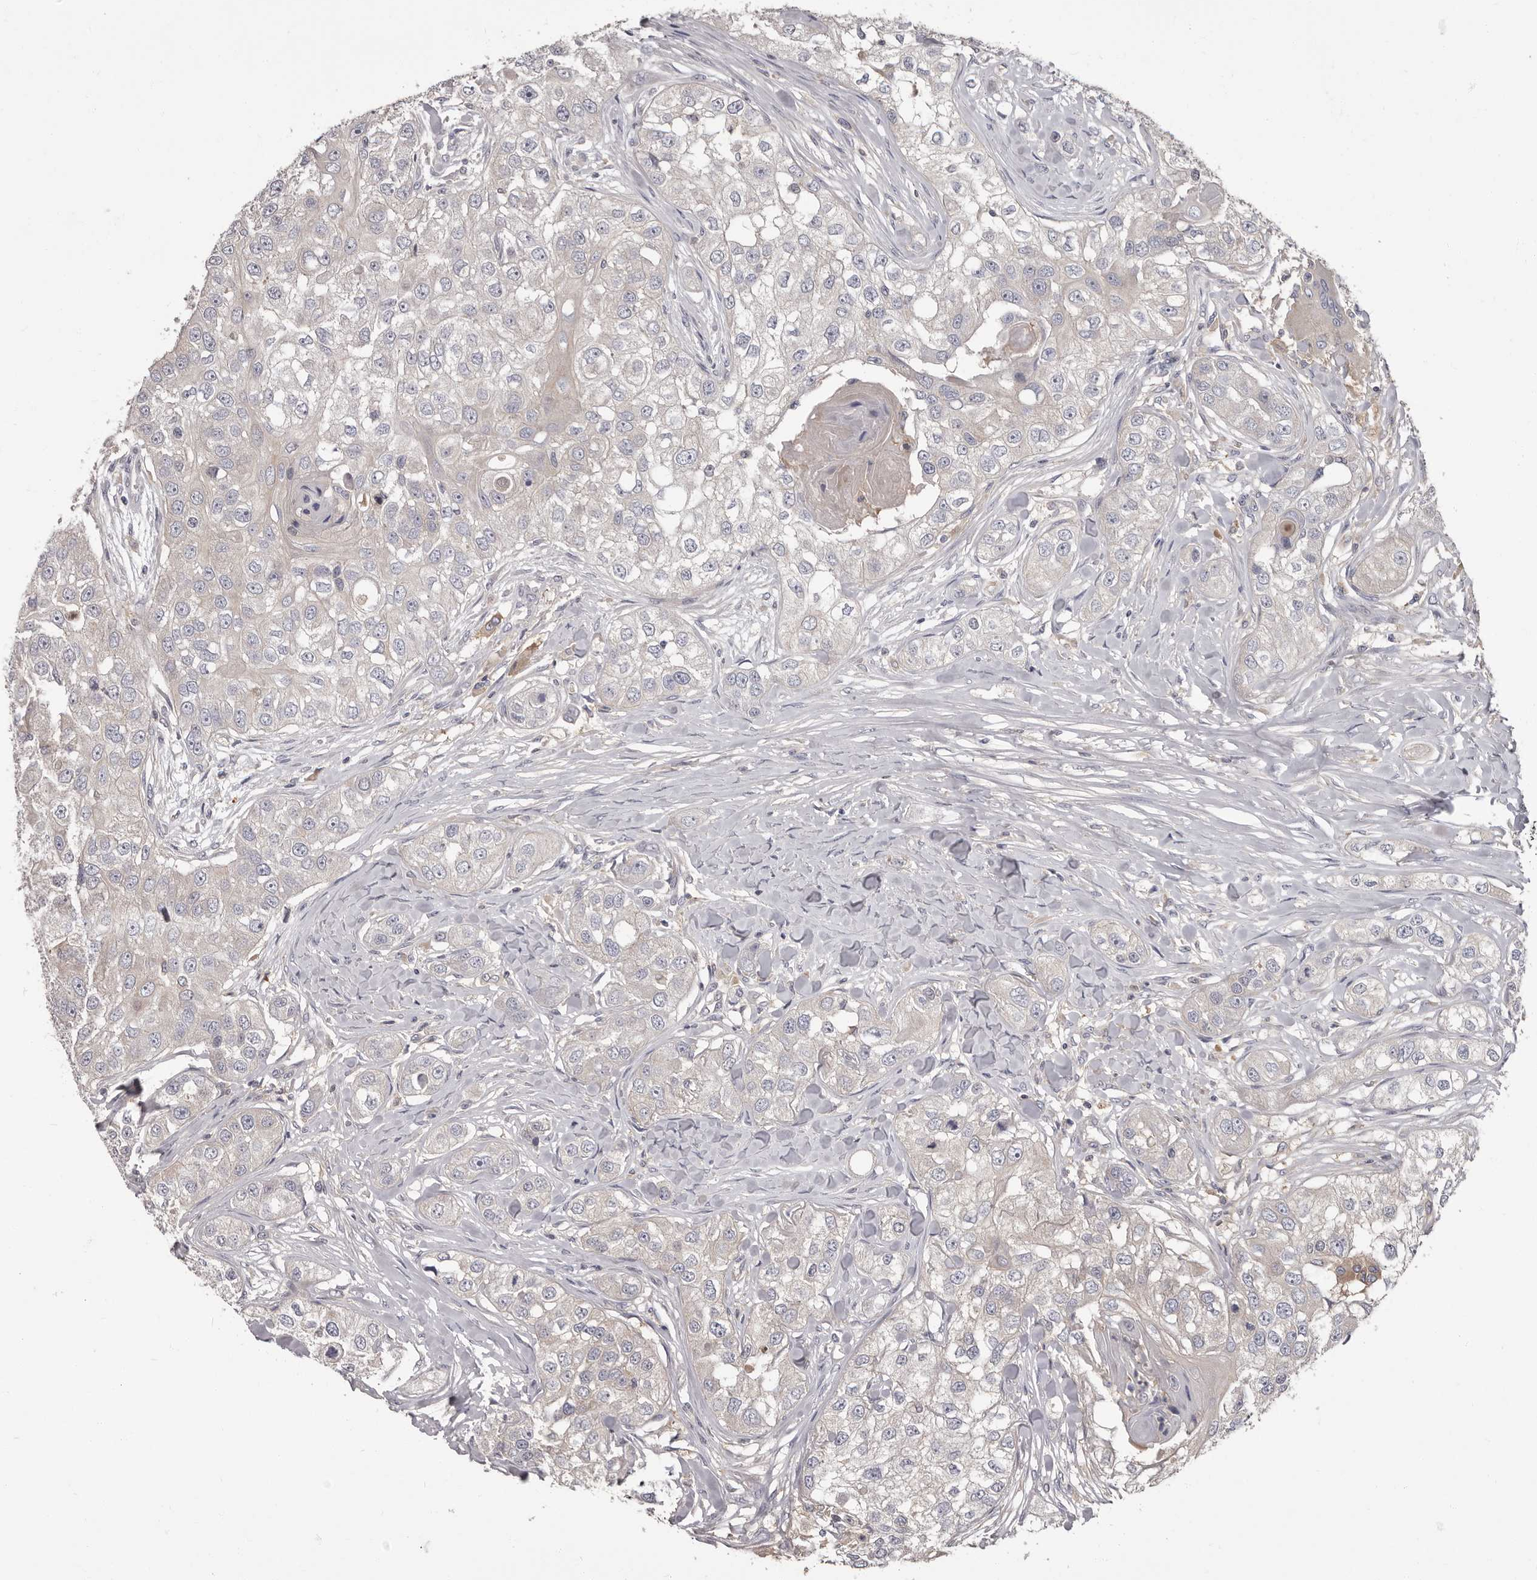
{"staining": {"intensity": "negative", "quantity": "none", "location": "none"}, "tissue": "head and neck cancer", "cell_type": "Tumor cells", "image_type": "cancer", "snomed": [{"axis": "morphology", "description": "Normal tissue, NOS"}, {"axis": "morphology", "description": "Squamous cell carcinoma, NOS"}, {"axis": "topography", "description": "Skeletal muscle"}, {"axis": "topography", "description": "Head-Neck"}], "caption": "An immunohistochemistry image of head and neck squamous cell carcinoma is shown. There is no staining in tumor cells of head and neck squamous cell carcinoma.", "gene": "APEH", "patient": {"sex": "male", "age": 51}}